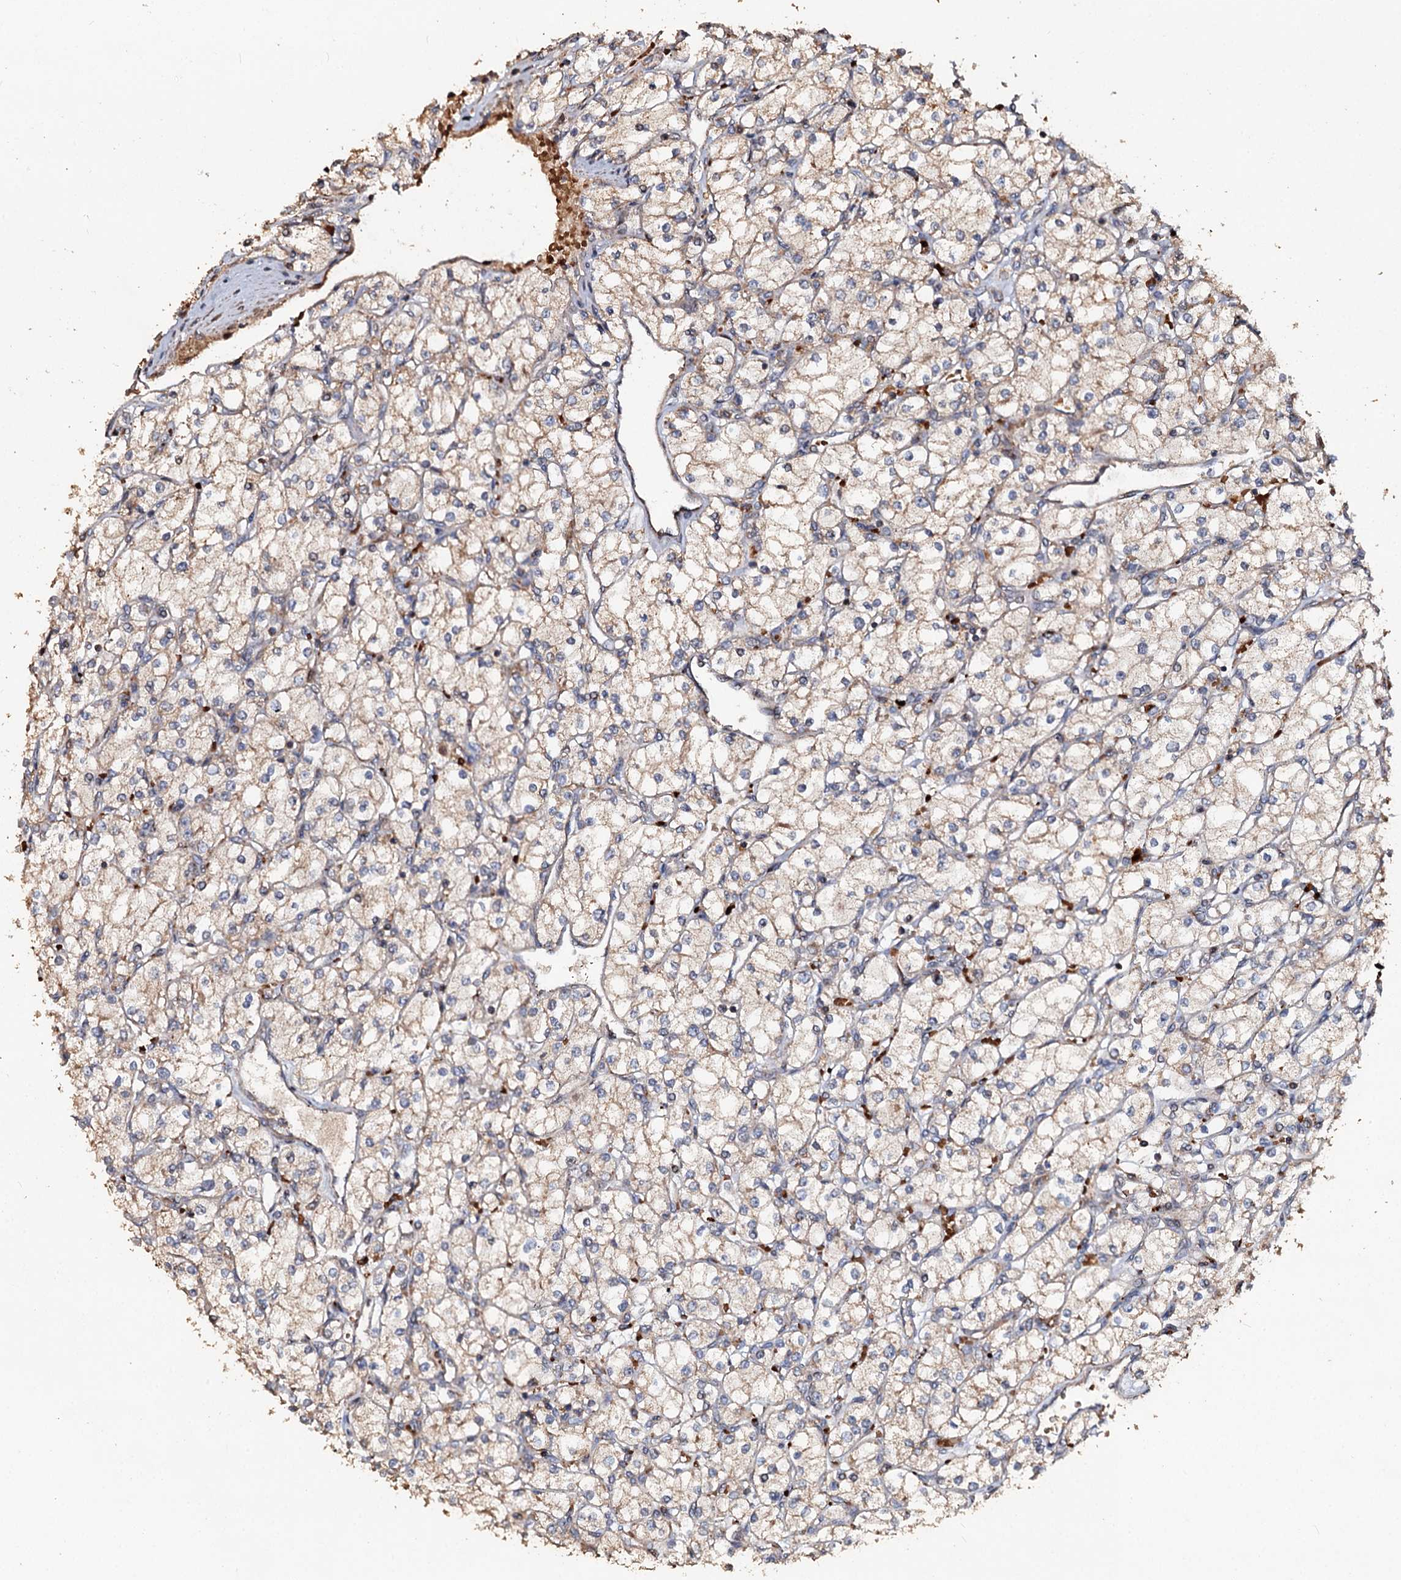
{"staining": {"intensity": "weak", "quantity": "<25%", "location": "cytoplasmic/membranous"}, "tissue": "renal cancer", "cell_type": "Tumor cells", "image_type": "cancer", "snomed": [{"axis": "morphology", "description": "Adenocarcinoma, NOS"}, {"axis": "topography", "description": "Kidney"}], "caption": "Adenocarcinoma (renal) was stained to show a protein in brown. There is no significant expression in tumor cells.", "gene": "NOTCH2NLA", "patient": {"sex": "male", "age": 80}}